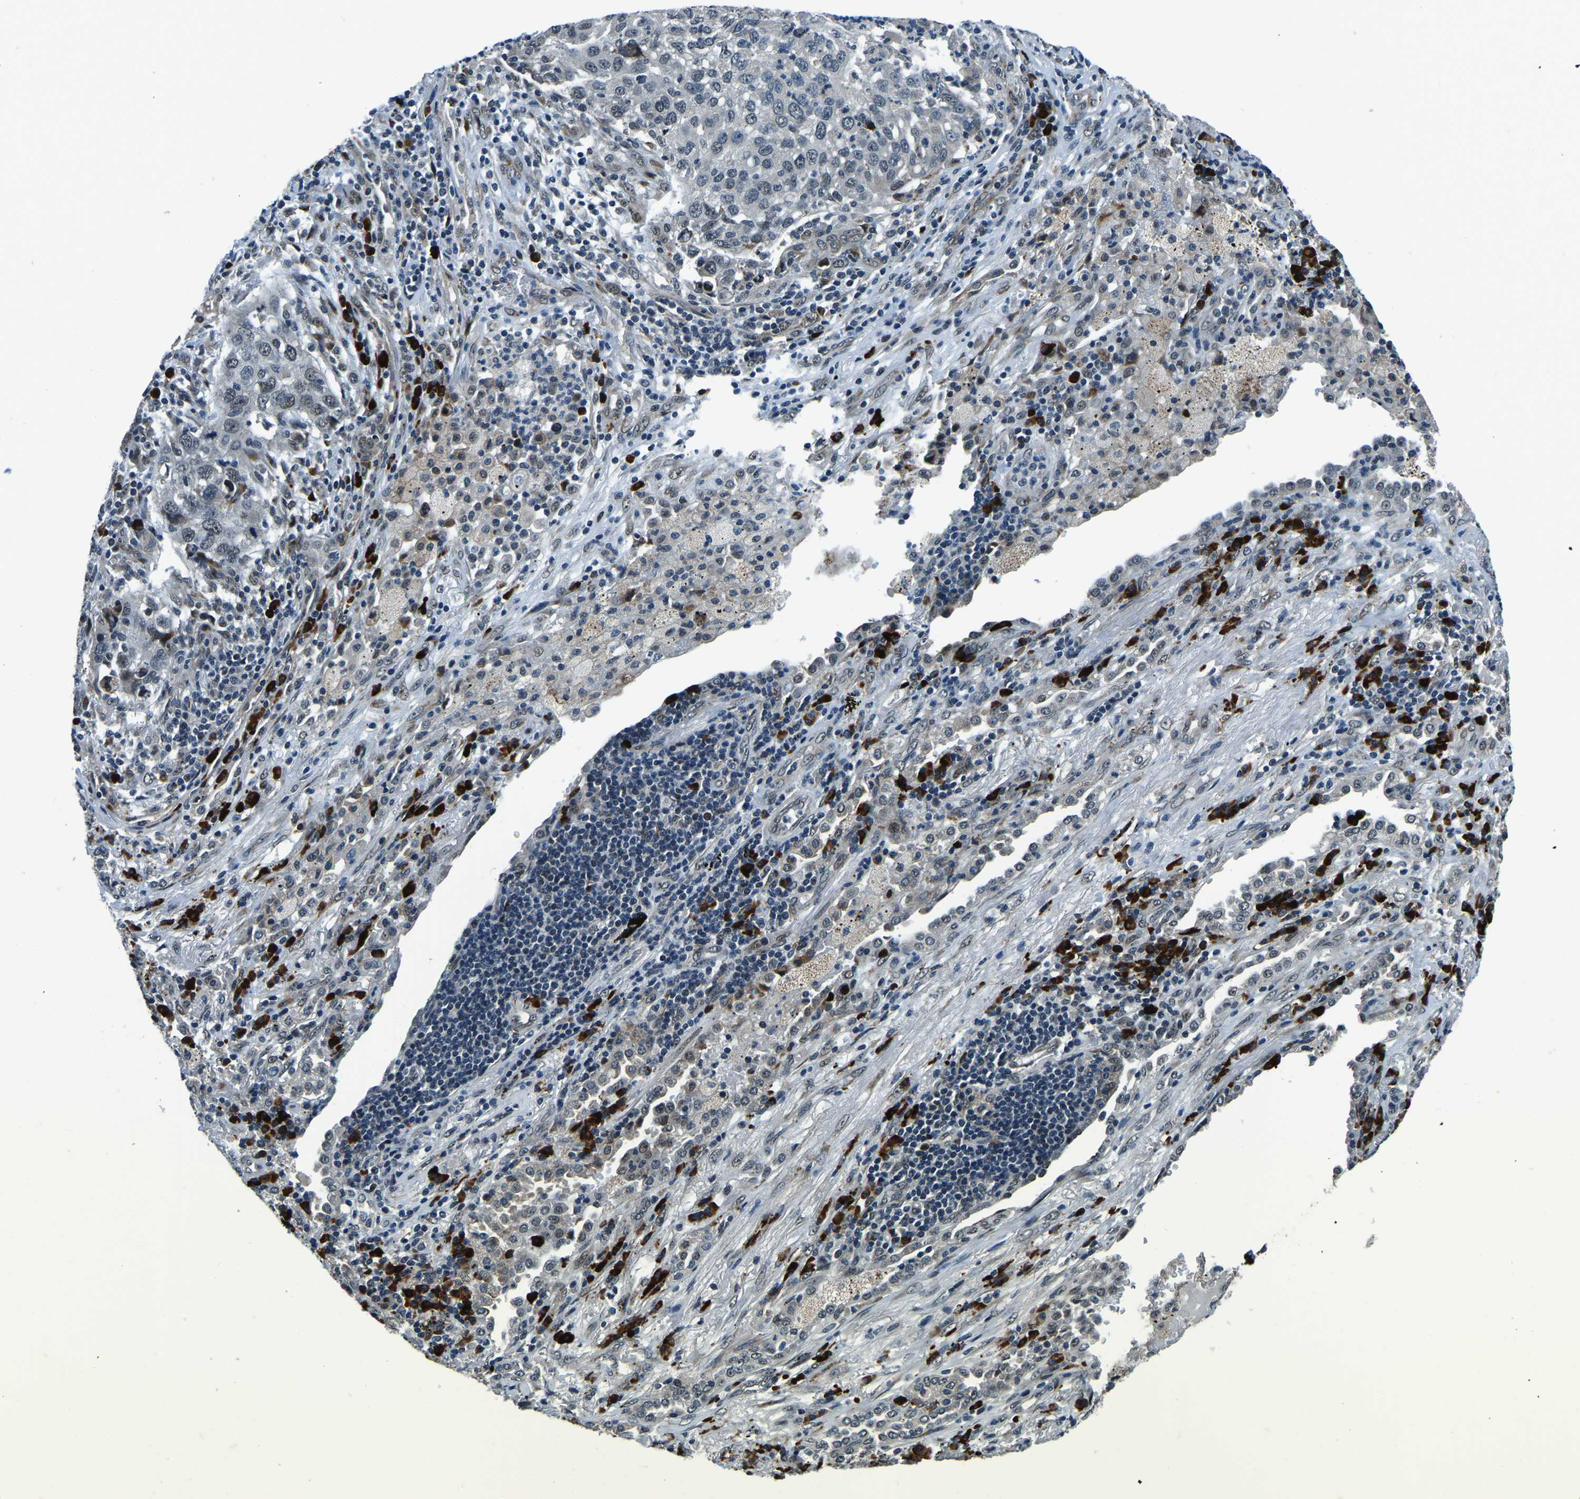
{"staining": {"intensity": "weak", "quantity": "<25%", "location": "nuclear"}, "tissue": "lung cancer", "cell_type": "Tumor cells", "image_type": "cancer", "snomed": [{"axis": "morphology", "description": "Squamous cell carcinoma, NOS"}, {"axis": "topography", "description": "Lung"}], "caption": "Histopathology image shows no protein expression in tumor cells of lung squamous cell carcinoma tissue.", "gene": "ING2", "patient": {"sex": "female", "age": 63}}